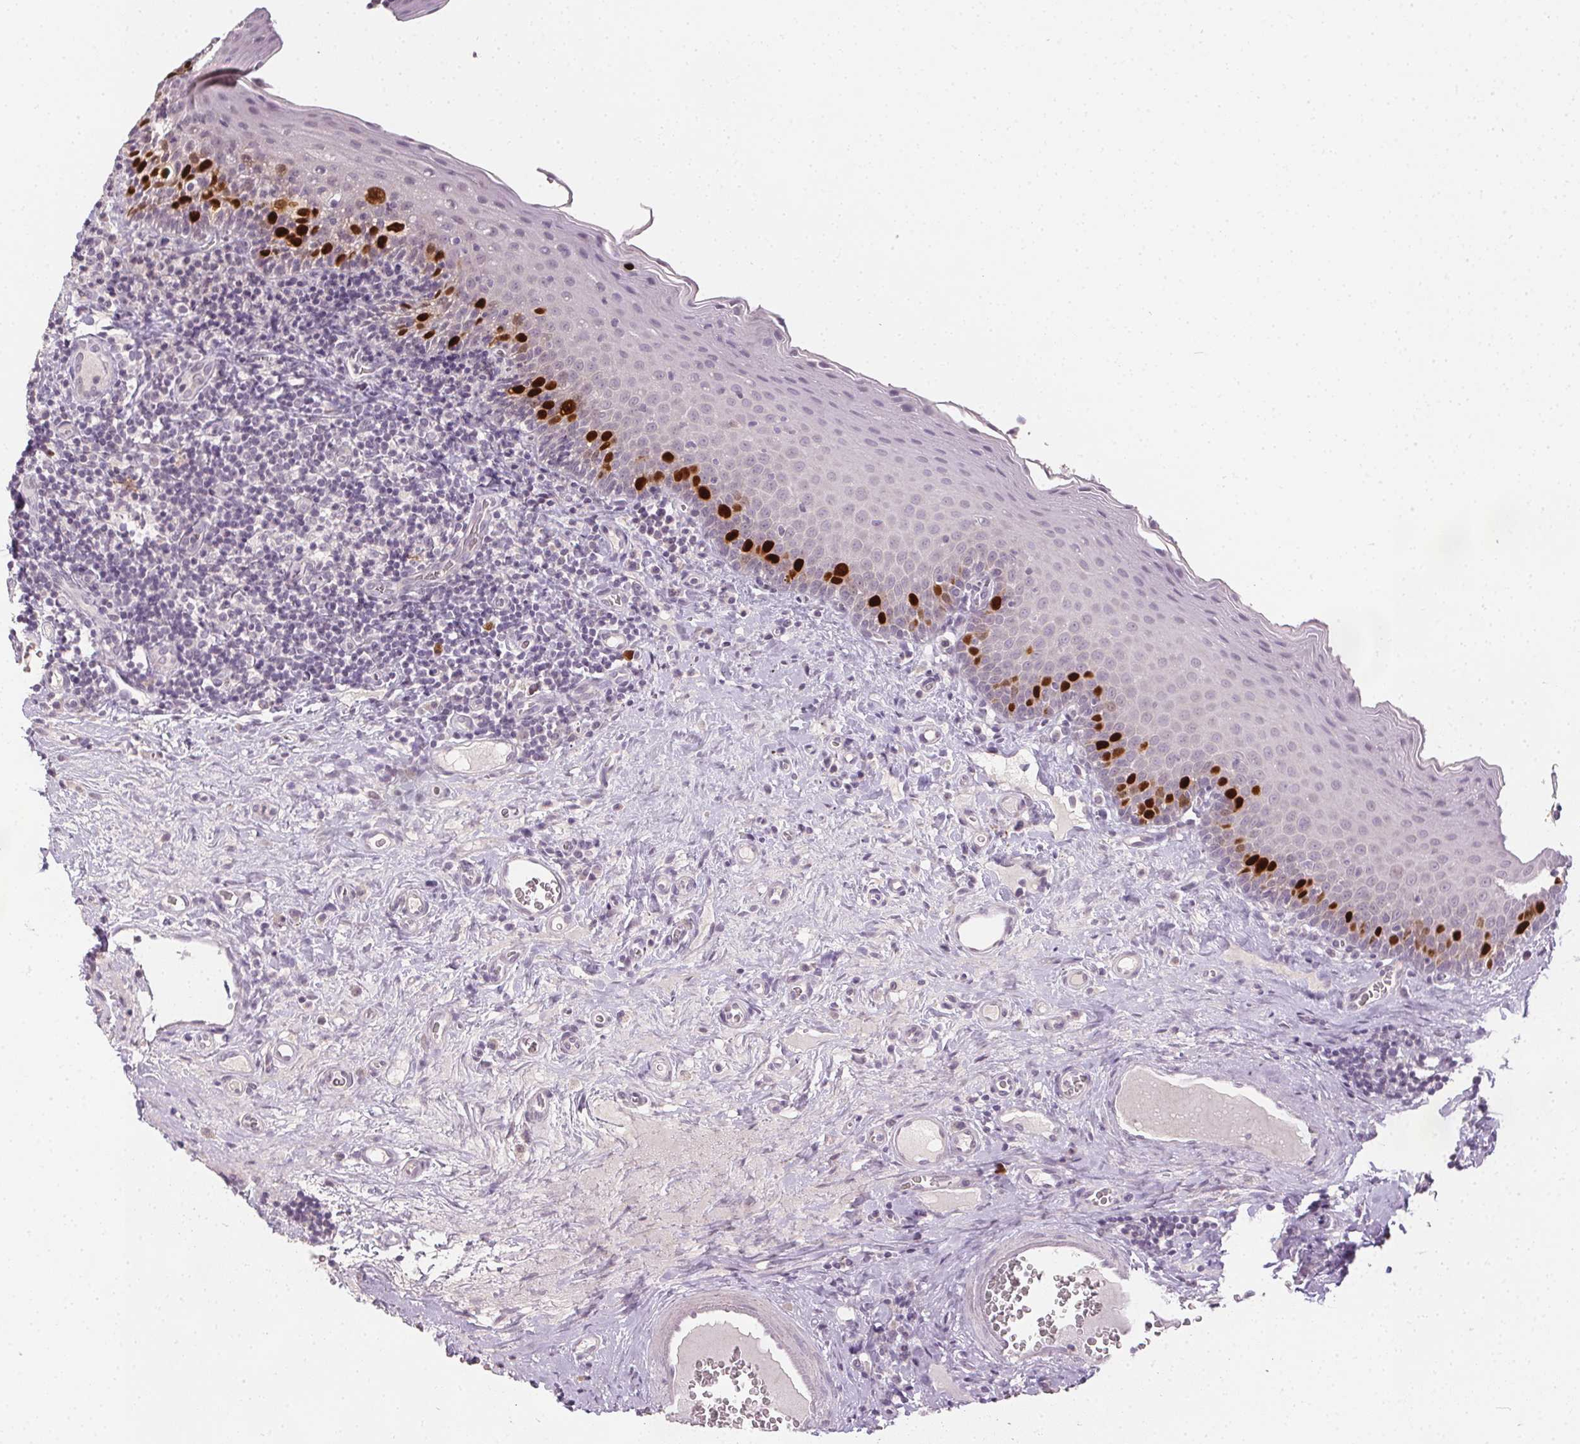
{"staining": {"intensity": "moderate", "quantity": "25%-75%", "location": "nuclear"}, "tissue": "tonsil", "cell_type": "Germinal center cells", "image_type": "normal", "snomed": [{"axis": "morphology", "description": "Normal tissue, NOS"}, {"axis": "morphology", "description": "Inflammation, NOS"}, {"axis": "topography", "description": "Tonsil"}], "caption": "Tonsil stained with DAB (3,3'-diaminobenzidine) IHC exhibits medium levels of moderate nuclear expression in about 25%-75% of germinal center cells. Nuclei are stained in blue.", "gene": "ANLN", "patient": {"sex": "female", "age": 31}}